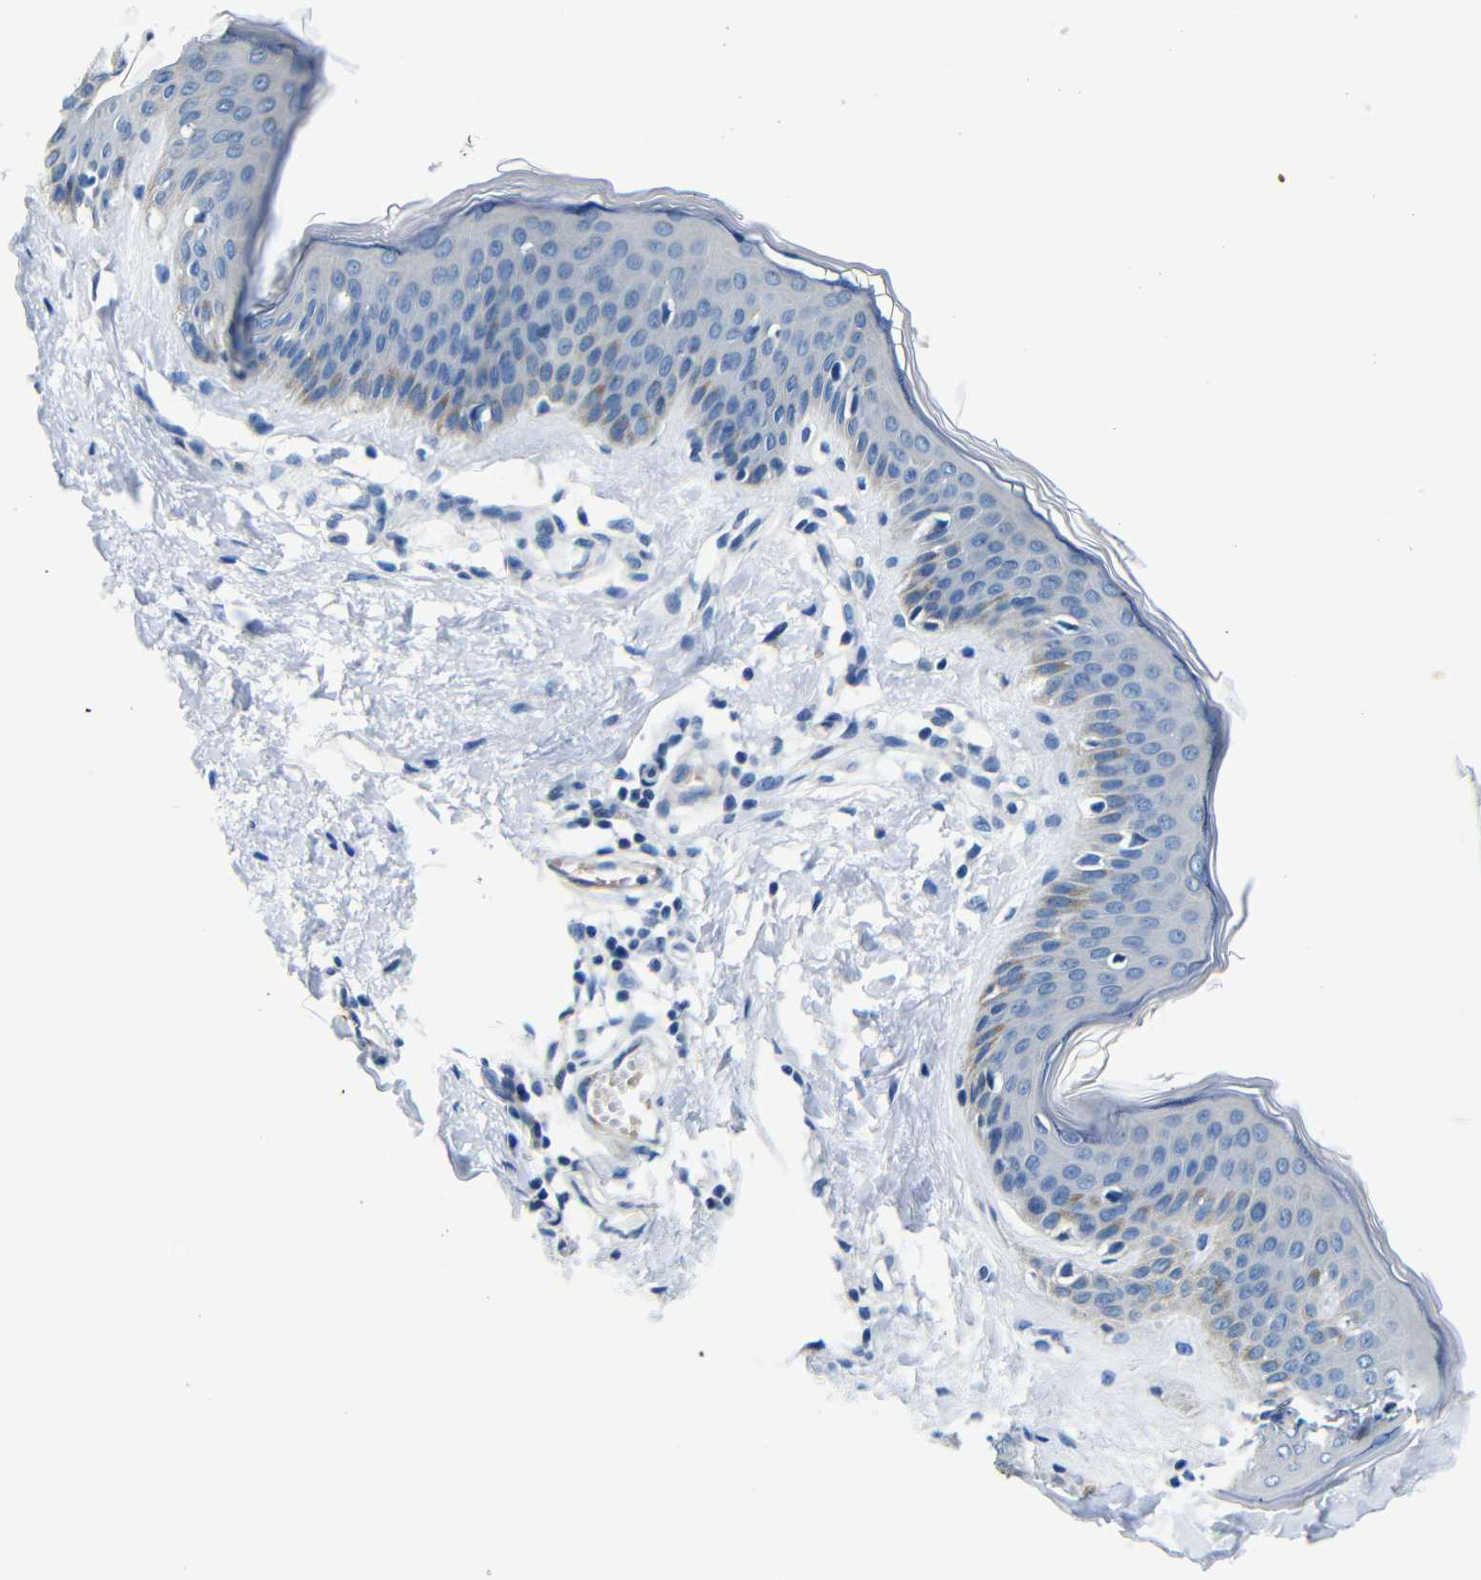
{"staining": {"intensity": "negative", "quantity": "none", "location": "none"}, "tissue": "skin", "cell_type": "Fibroblasts", "image_type": "normal", "snomed": [{"axis": "morphology", "description": "Normal tissue, NOS"}, {"axis": "topography", "description": "Skin"}], "caption": "This is an IHC histopathology image of unremarkable human skin. There is no expression in fibroblasts.", "gene": "TNFAIP1", "patient": {"sex": "female", "age": 17}}